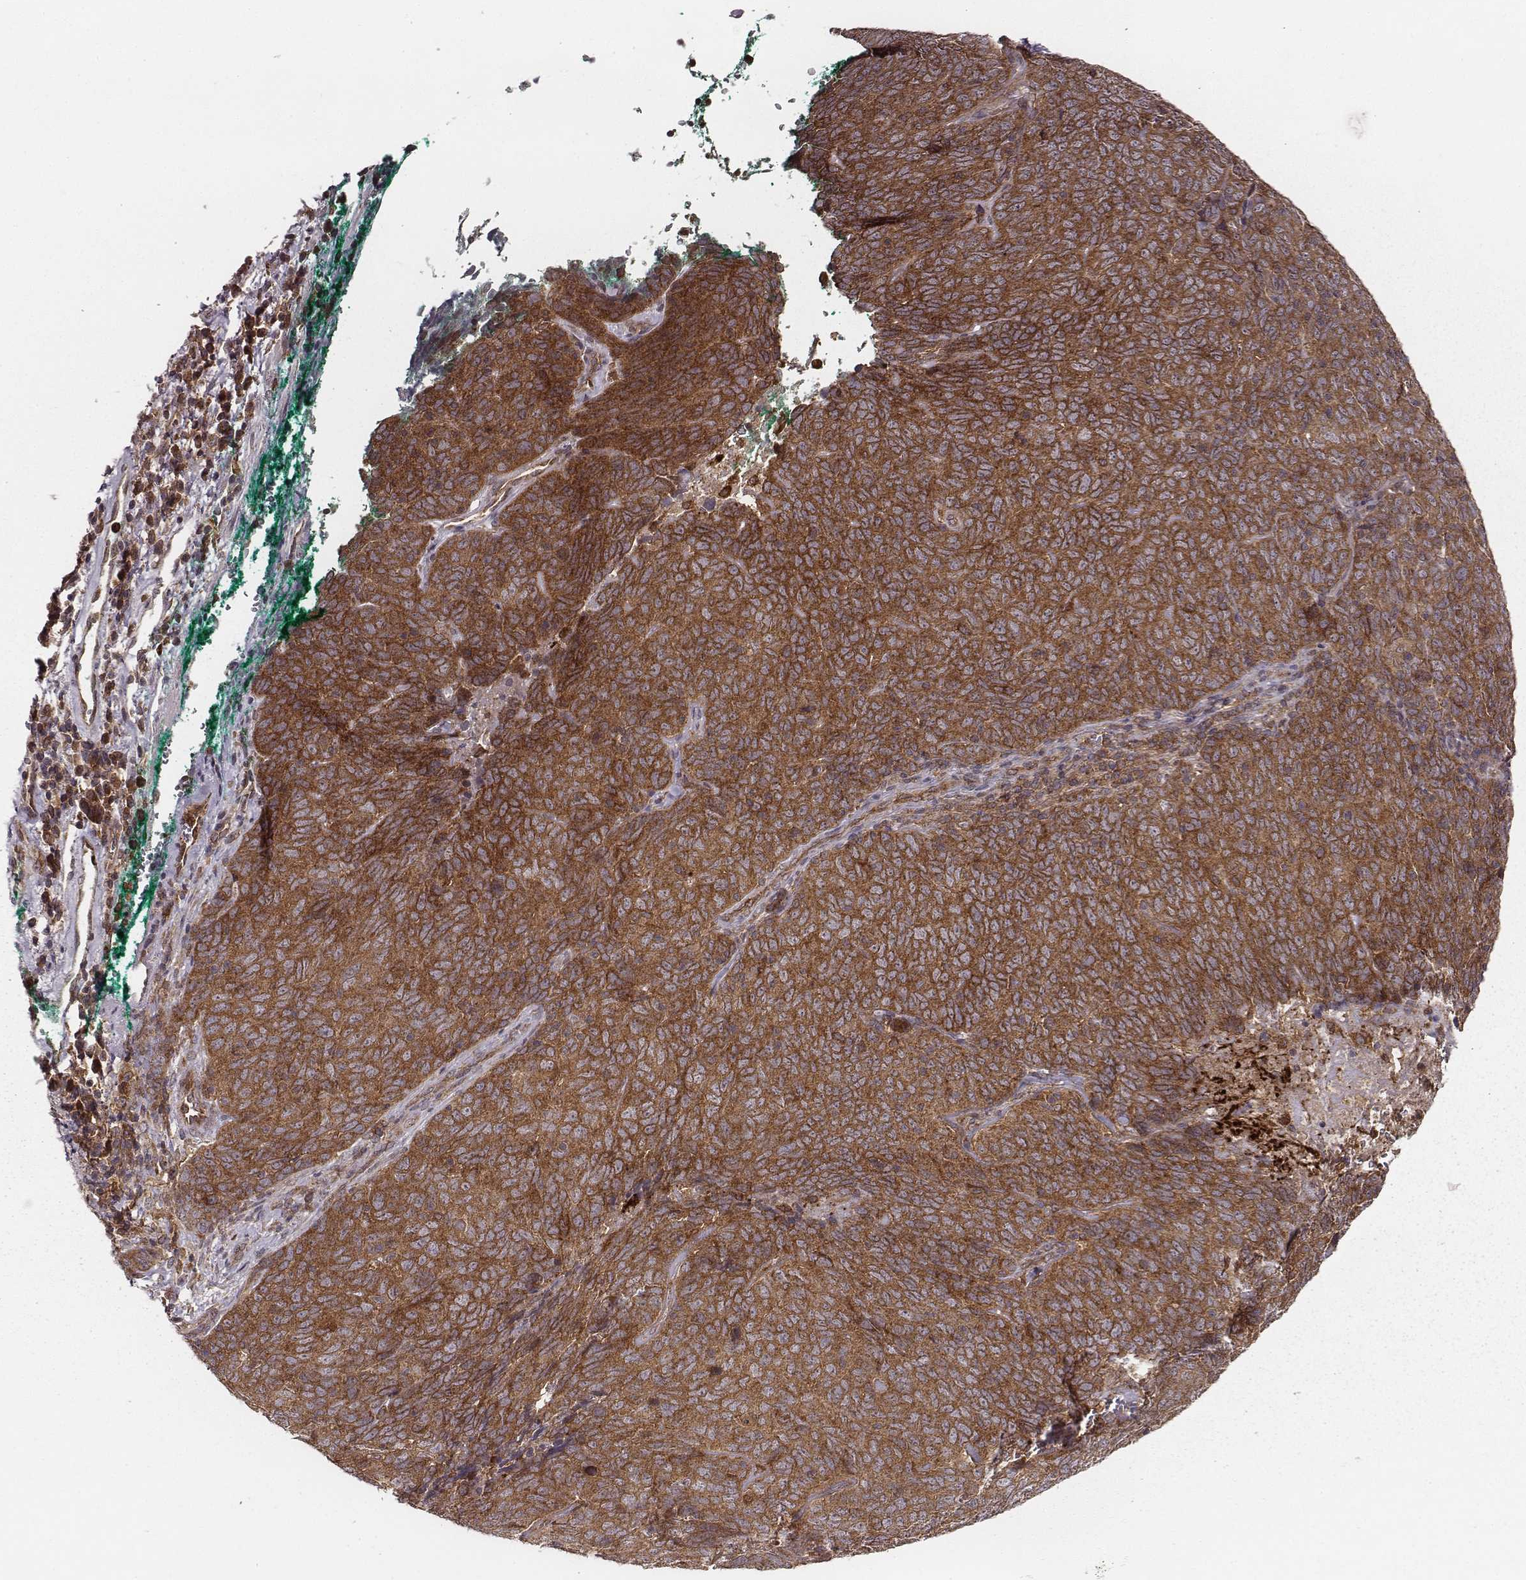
{"staining": {"intensity": "strong", "quantity": ">75%", "location": "cytoplasmic/membranous"}, "tissue": "skin cancer", "cell_type": "Tumor cells", "image_type": "cancer", "snomed": [{"axis": "morphology", "description": "Squamous cell carcinoma, NOS"}, {"axis": "topography", "description": "Skin"}, {"axis": "topography", "description": "Anal"}], "caption": "Immunohistochemical staining of human skin cancer shows high levels of strong cytoplasmic/membranous expression in approximately >75% of tumor cells.", "gene": "VPS26A", "patient": {"sex": "female", "age": 51}}